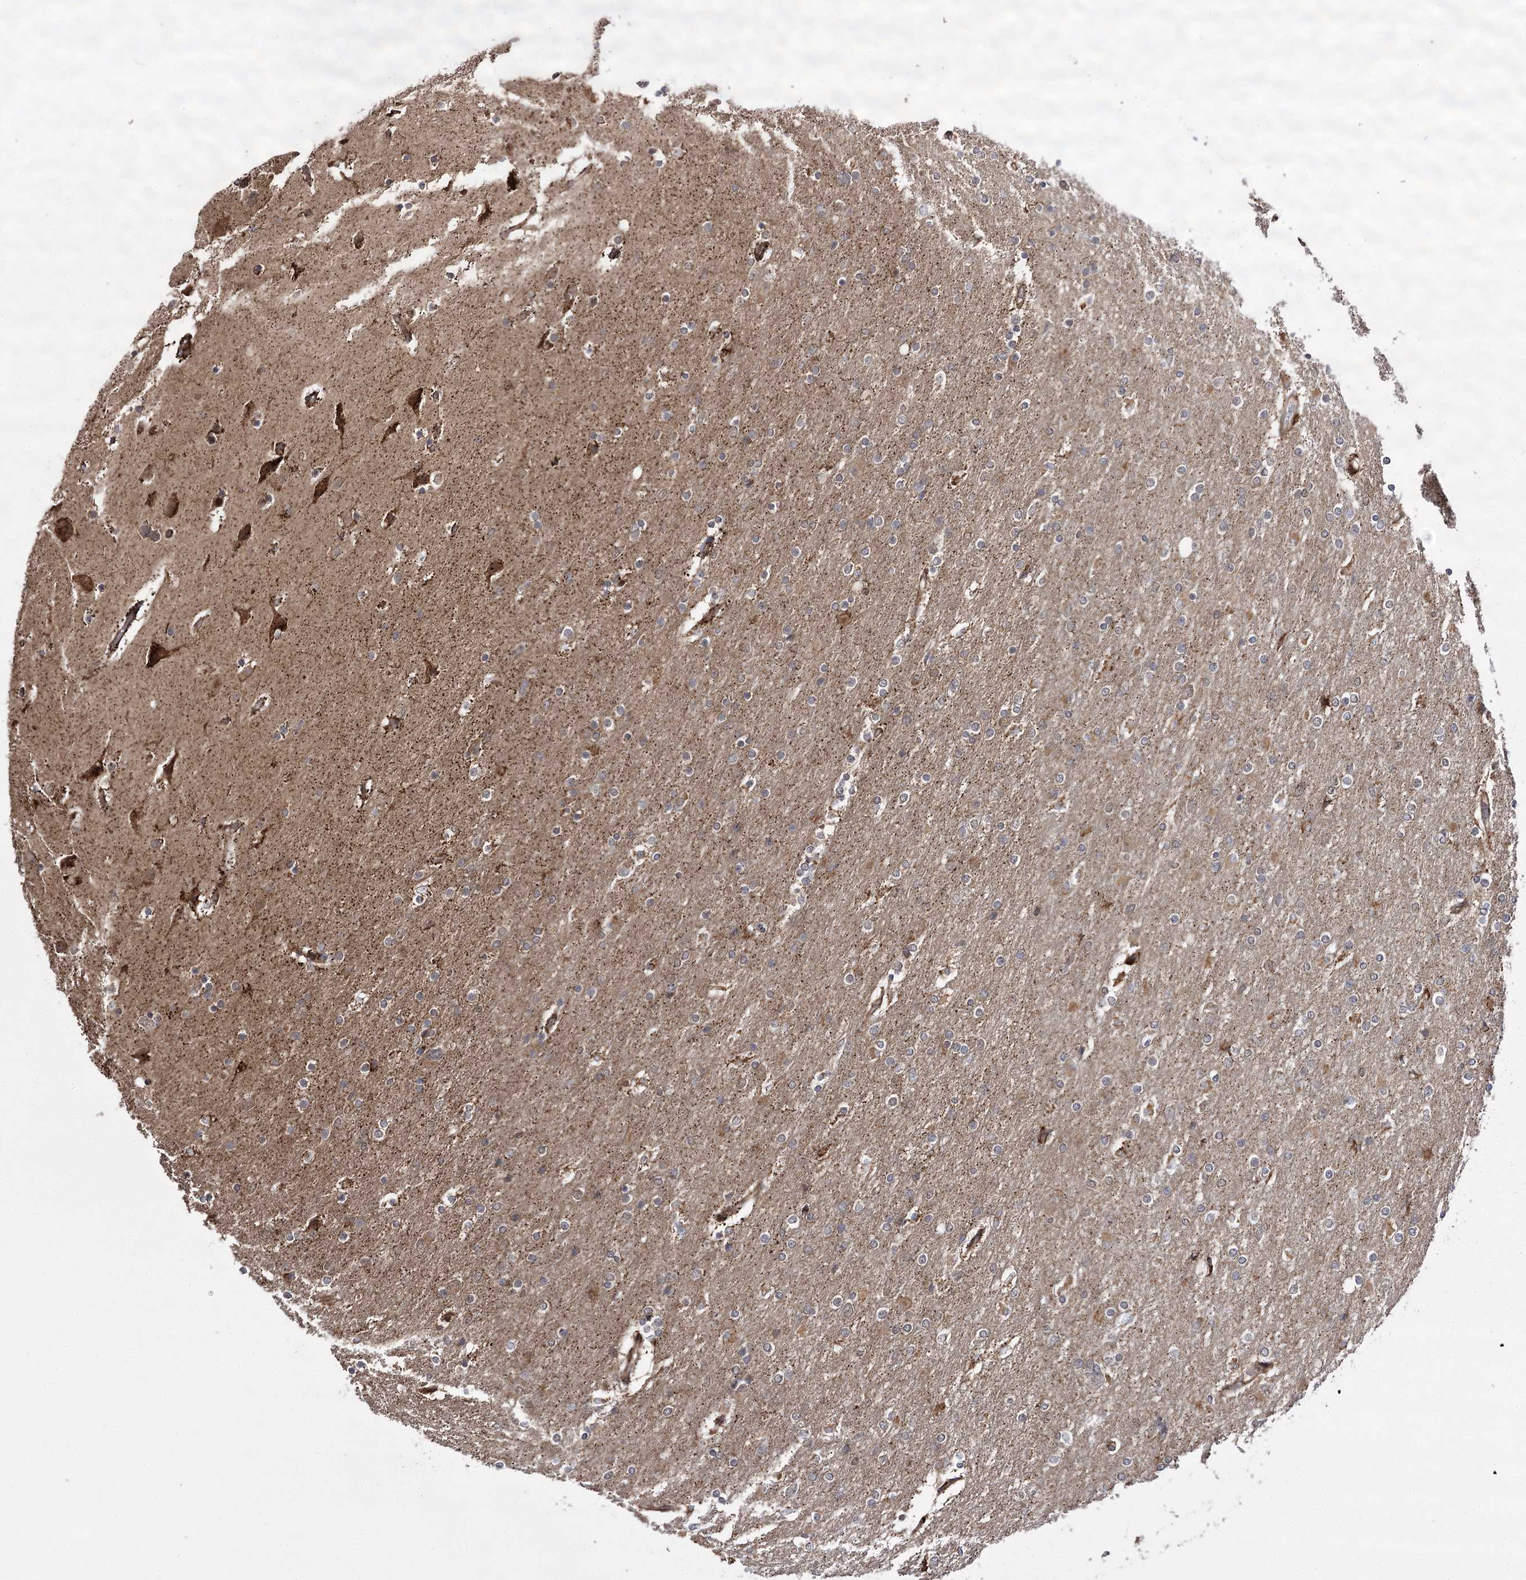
{"staining": {"intensity": "negative", "quantity": "none", "location": "none"}, "tissue": "glioma", "cell_type": "Tumor cells", "image_type": "cancer", "snomed": [{"axis": "morphology", "description": "Glioma, malignant, High grade"}, {"axis": "topography", "description": "Cerebral cortex"}], "caption": "This histopathology image is of glioma stained with immunohistochemistry (IHC) to label a protein in brown with the nuclei are counter-stained blue. There is no positivity in tumor cells. The staining was performed using DAB (3,3'-diaminobenzidine) to visualize the protein expression in brown, while the nuclei were stained in blue with hematoxylin (Magnification: 20x).", "gene": "FANCL", "patient": {"sex": "female", "age": 36}}